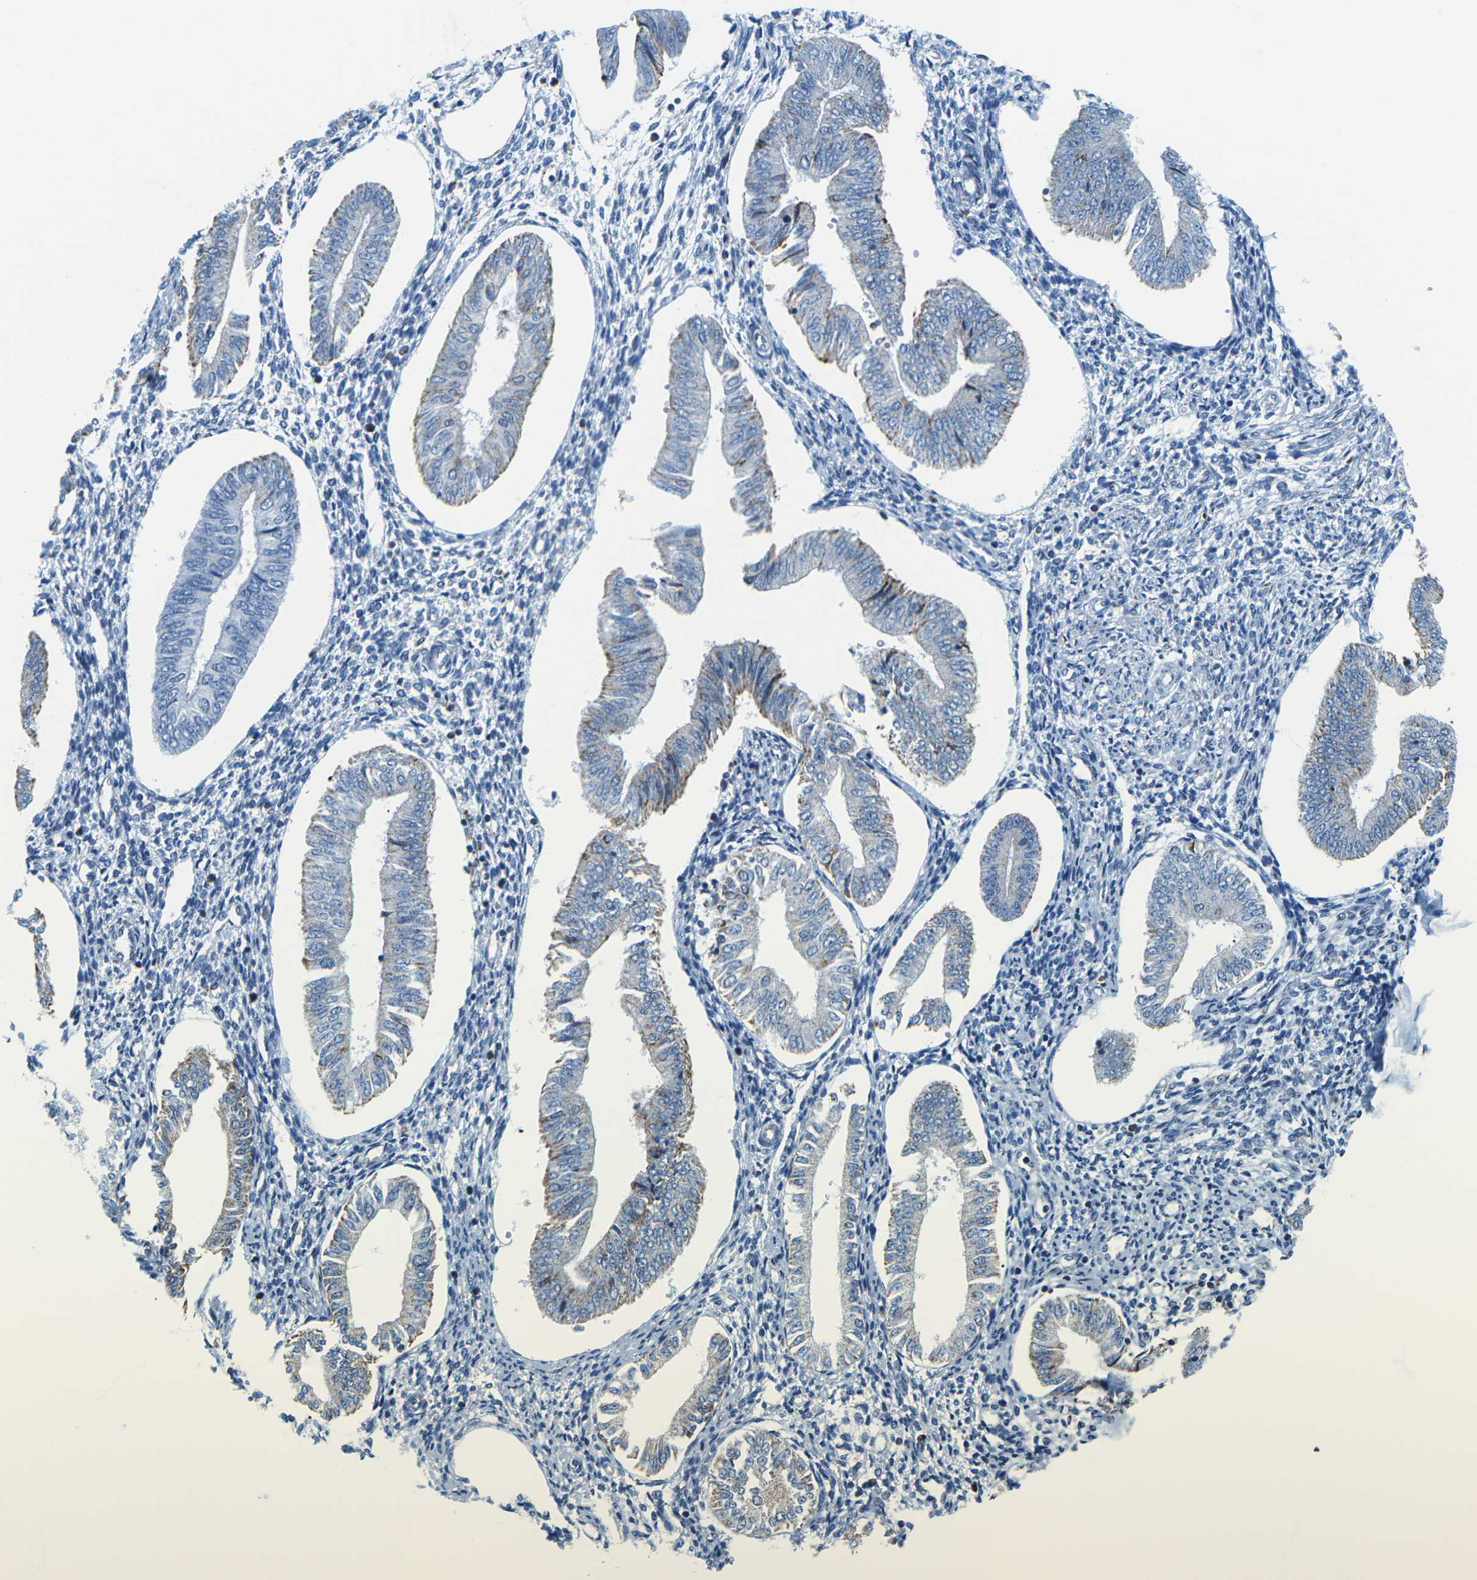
{"staining": {"intensity": "negative", "quantity": "none", "location": "none"}, "tissue": "endometrium", "cell_type": "Cells in endometrial stroma", "image_type": "normal", "snomed": [{"axis": "morphology", "description": "Normal tissue, NOS"}, {"axis": "topography", "description": "Endometrium"}], "caption": "Immunohistochemistry of benign human endometrium reveals no positivity in cells in endometrial stroma. Nuclei are stained in blue.", "gene": "COX6C", "patient": {"sex": "female", "age": 50}}